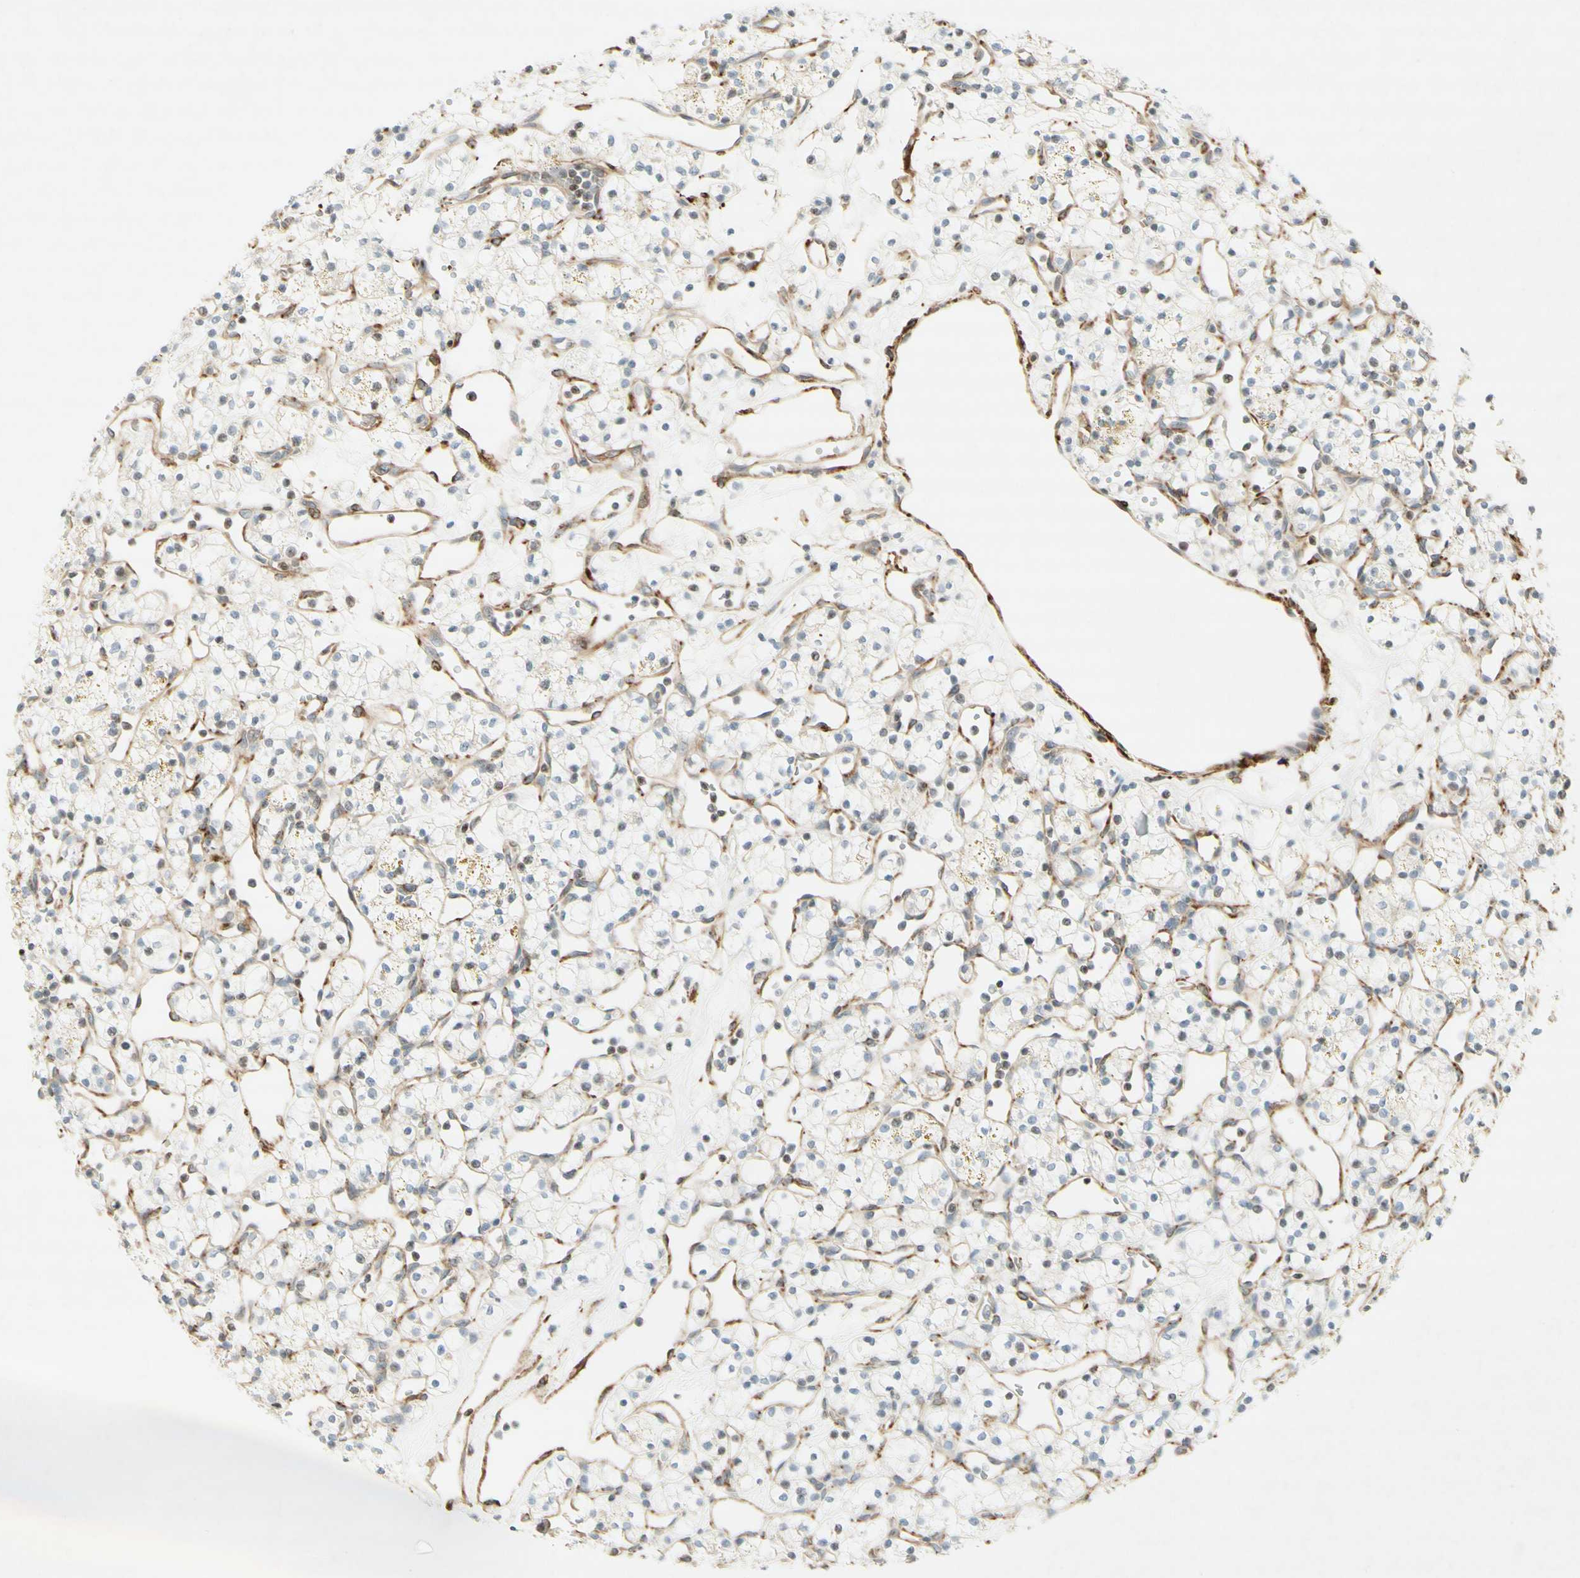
{"staining": {"intensity": "moderate", "quantity": "25%-75%", "location": "cytoplasmic/membranous"}, "tissue": "renal cancer", "cell_type": "Tumor cells", "image_type": "cancer", "snomed": [{"axis": "morphology", "description": "Adenocarcinoma, NOS"}, {"axis": "topography", "description": "Kidney"}], "caption": "An immunohistochemistry photomicrograph of neoplastic tissue is shown. Protein staining in brown highlights moderate cytoplasmic/membranous positivity in renal cancer (adenocarcinoma) within tumor cells.", "gene": "MAP1B", "patient": {"sex": "female", "age": 60}}